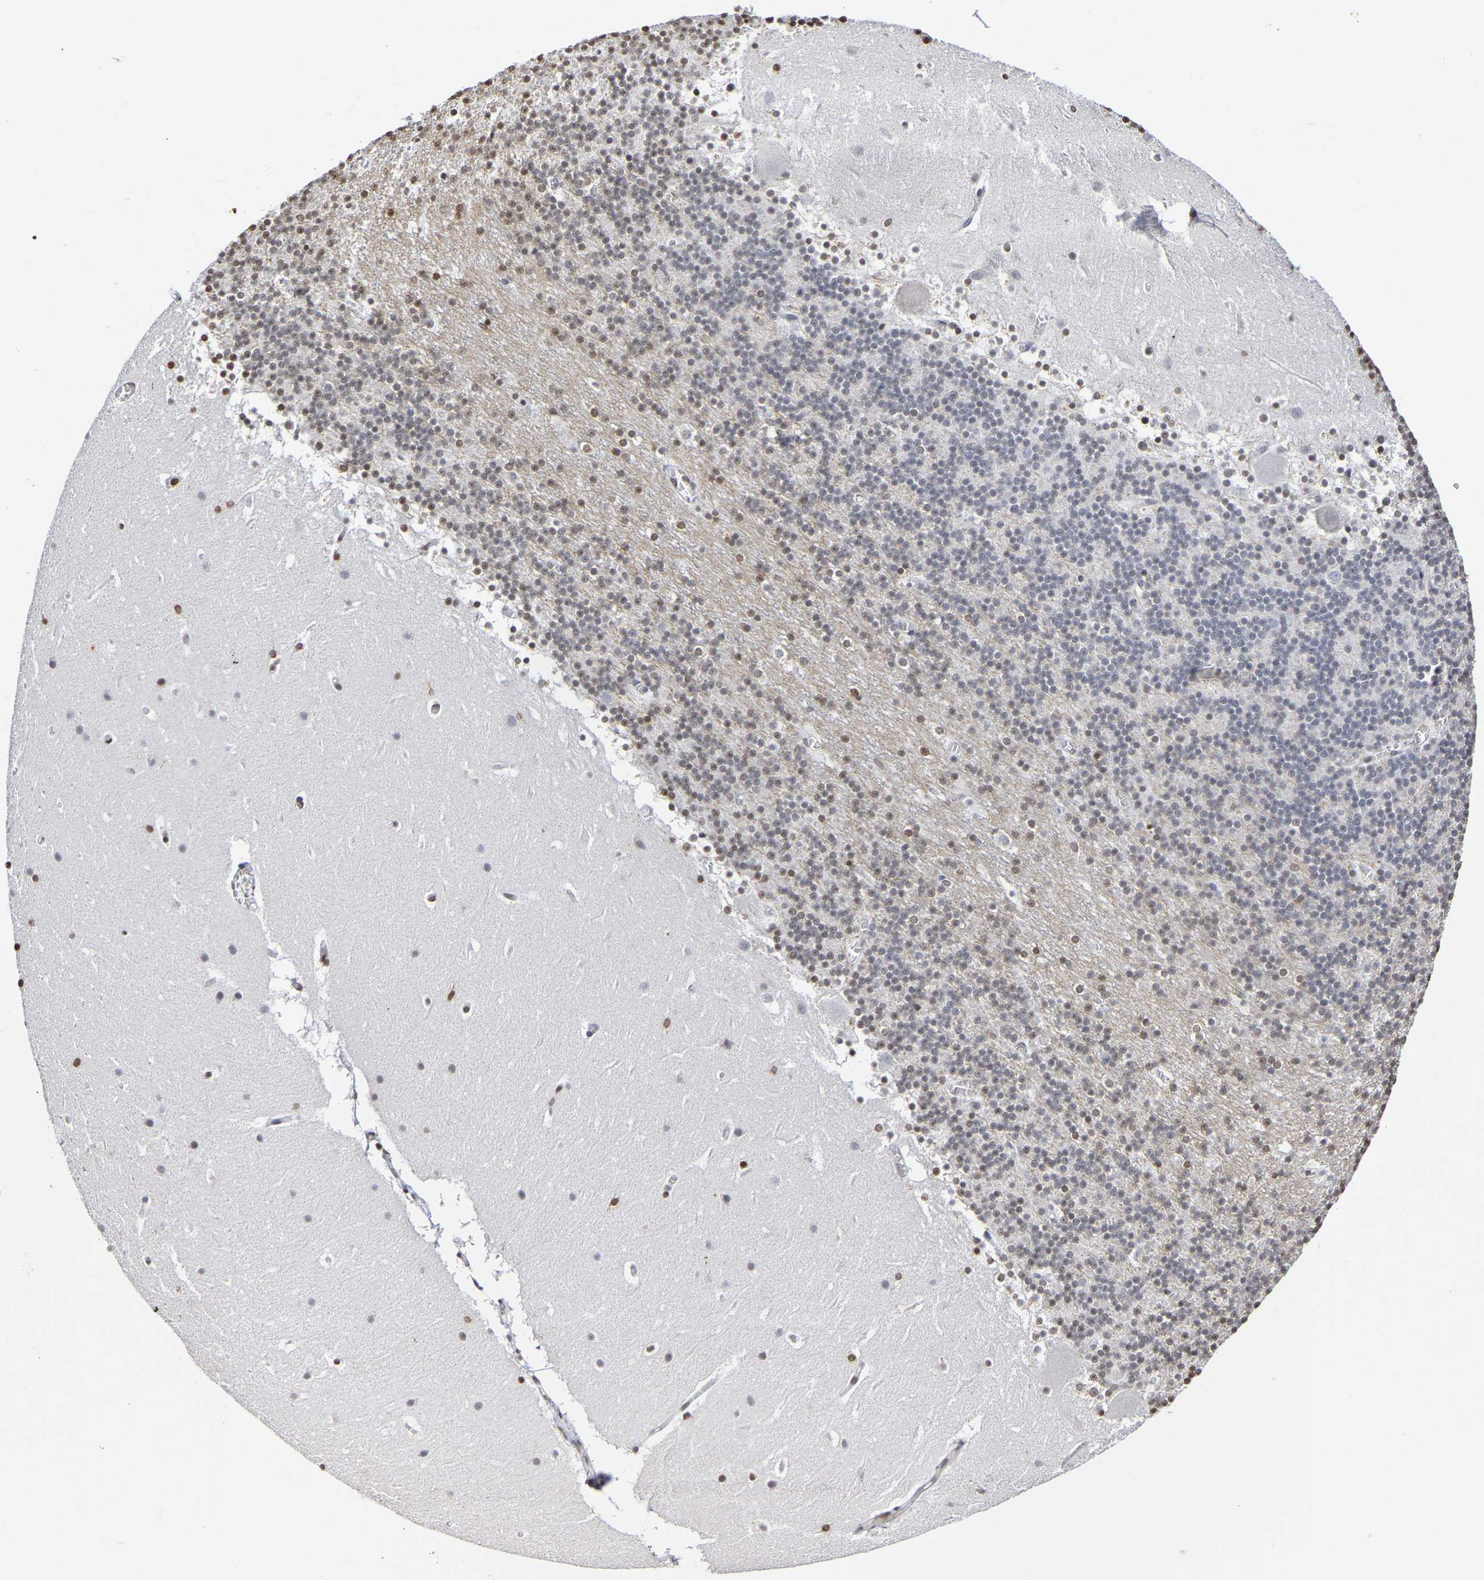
{"staining": {"intensity": "moderate", "quantity": "<25%", "location": "nuclear"}, "tissue": "cerebellum", "cell_type": "Cells in granular layer", "image_type": "normal", "snomed": [{"axis": "morphology", "description": "Normal tissue, NOS"}, {"axis": "topography", "description": "Cerebellum"}], "caption": "Protein expression analysis of normal human cerebellum reveals moderate nuclear staining in approximately <25% of cells in granular layer. (Stains: DAB in brown, nuclei in blue, Microscopy: brightfield microscopy at high magnification).", "gene": "ATF4", "patient": {"sex": "male", "age": 45}}